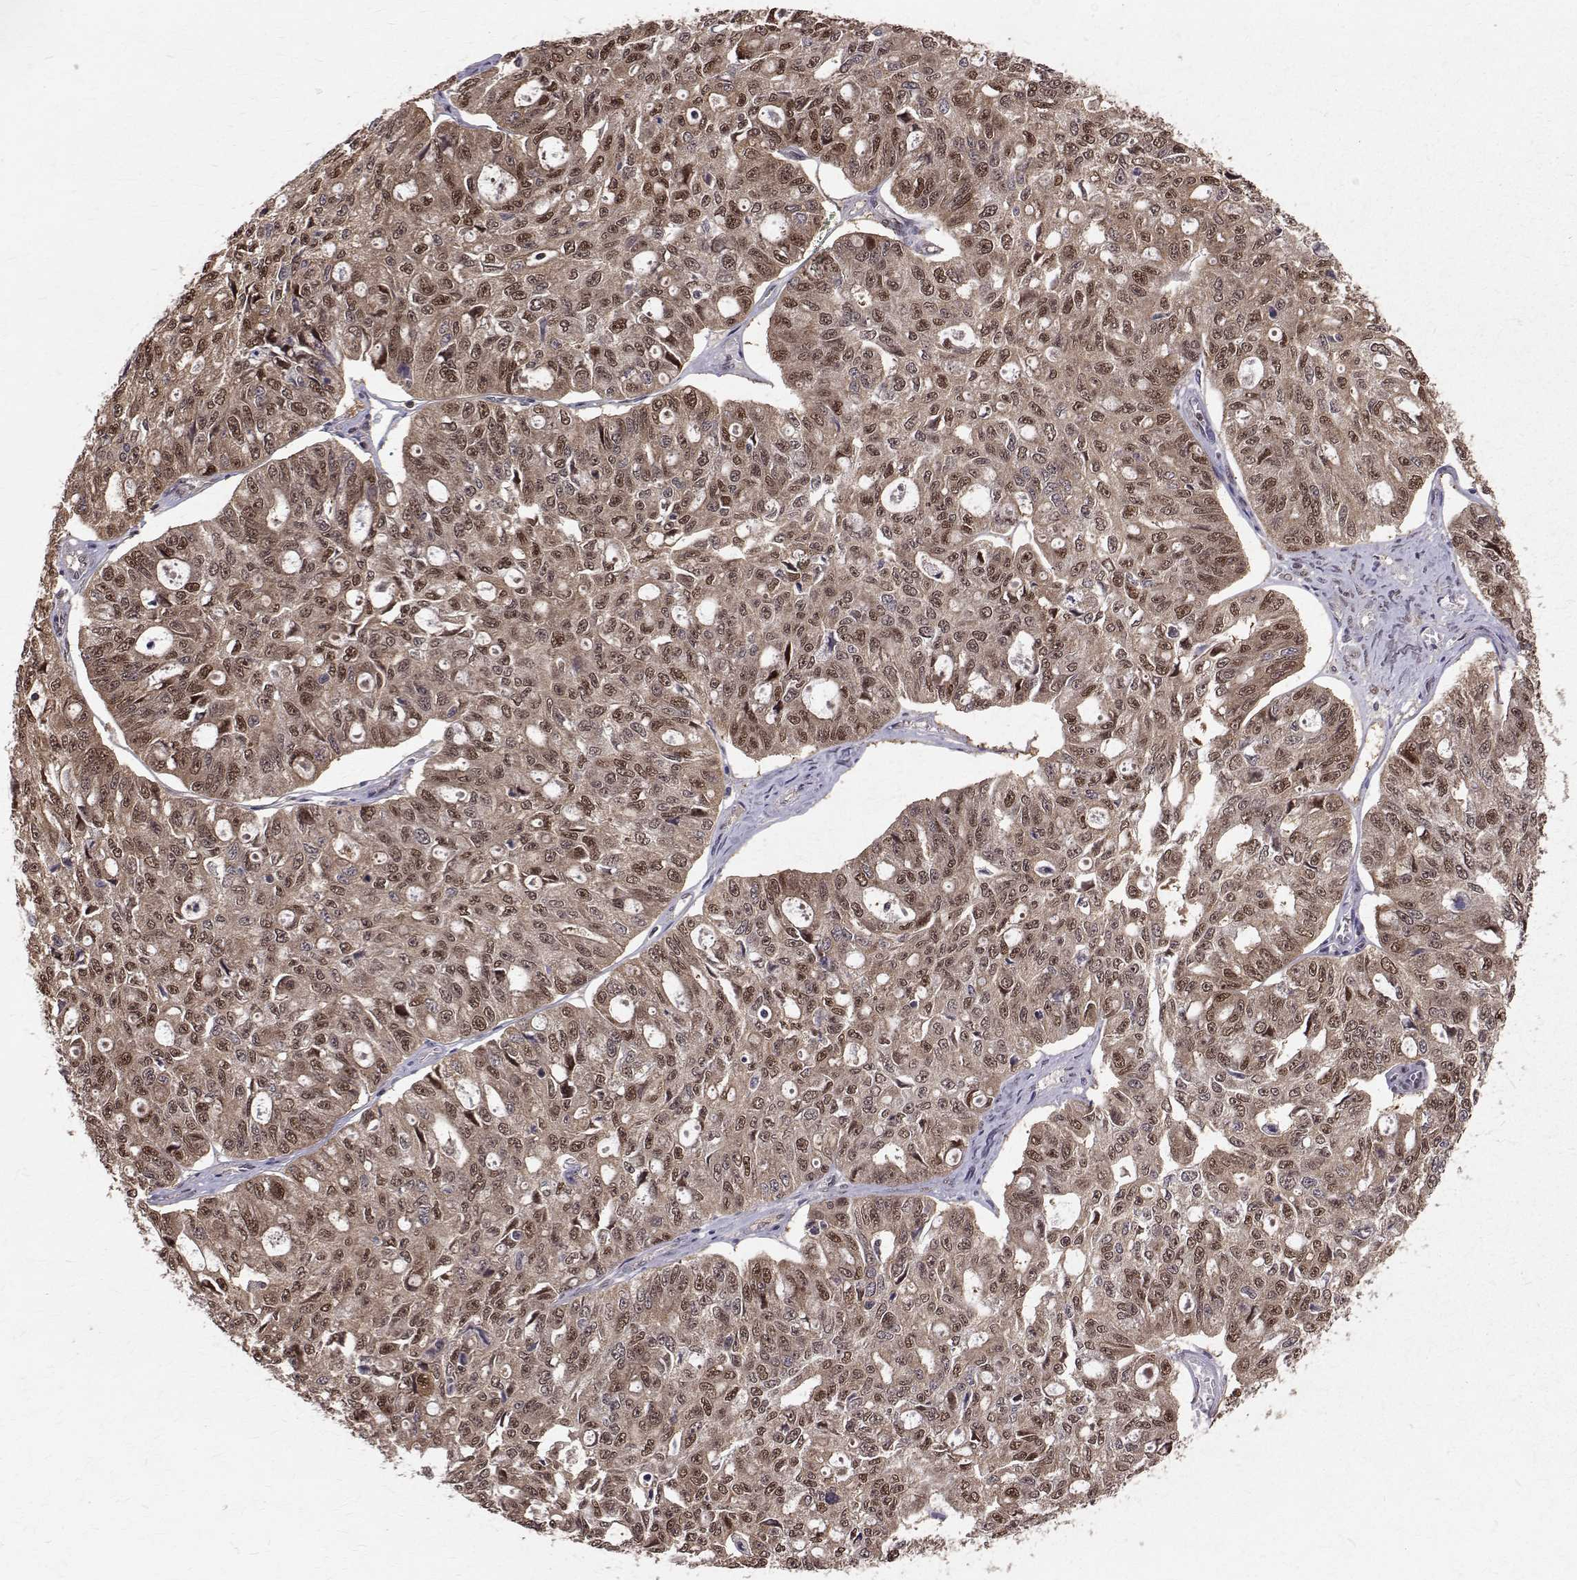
{"staining": {"intensity": "moderate", "quantity": ">75%", "location": "cytoplasmic/membranous,nuclear"}, "tissue": "ovarian cancer", "cell_type": "Tumor cells", "image_type": "cancer", "snomed": [{"axis": "morphology", "description": "Carcinoma, endometroid"}, {"axis": "topography", "description": "Ovary"}], "caption": "Endometroid carcinoma (ovarian) stained for a protein (brown) exhibits moderate cytoplasmic/membranous and nuclear positive staining in about >75% of tumor cells.", "gene": "NIF3L1", "patient": {"sex": "female", "age": 65}}